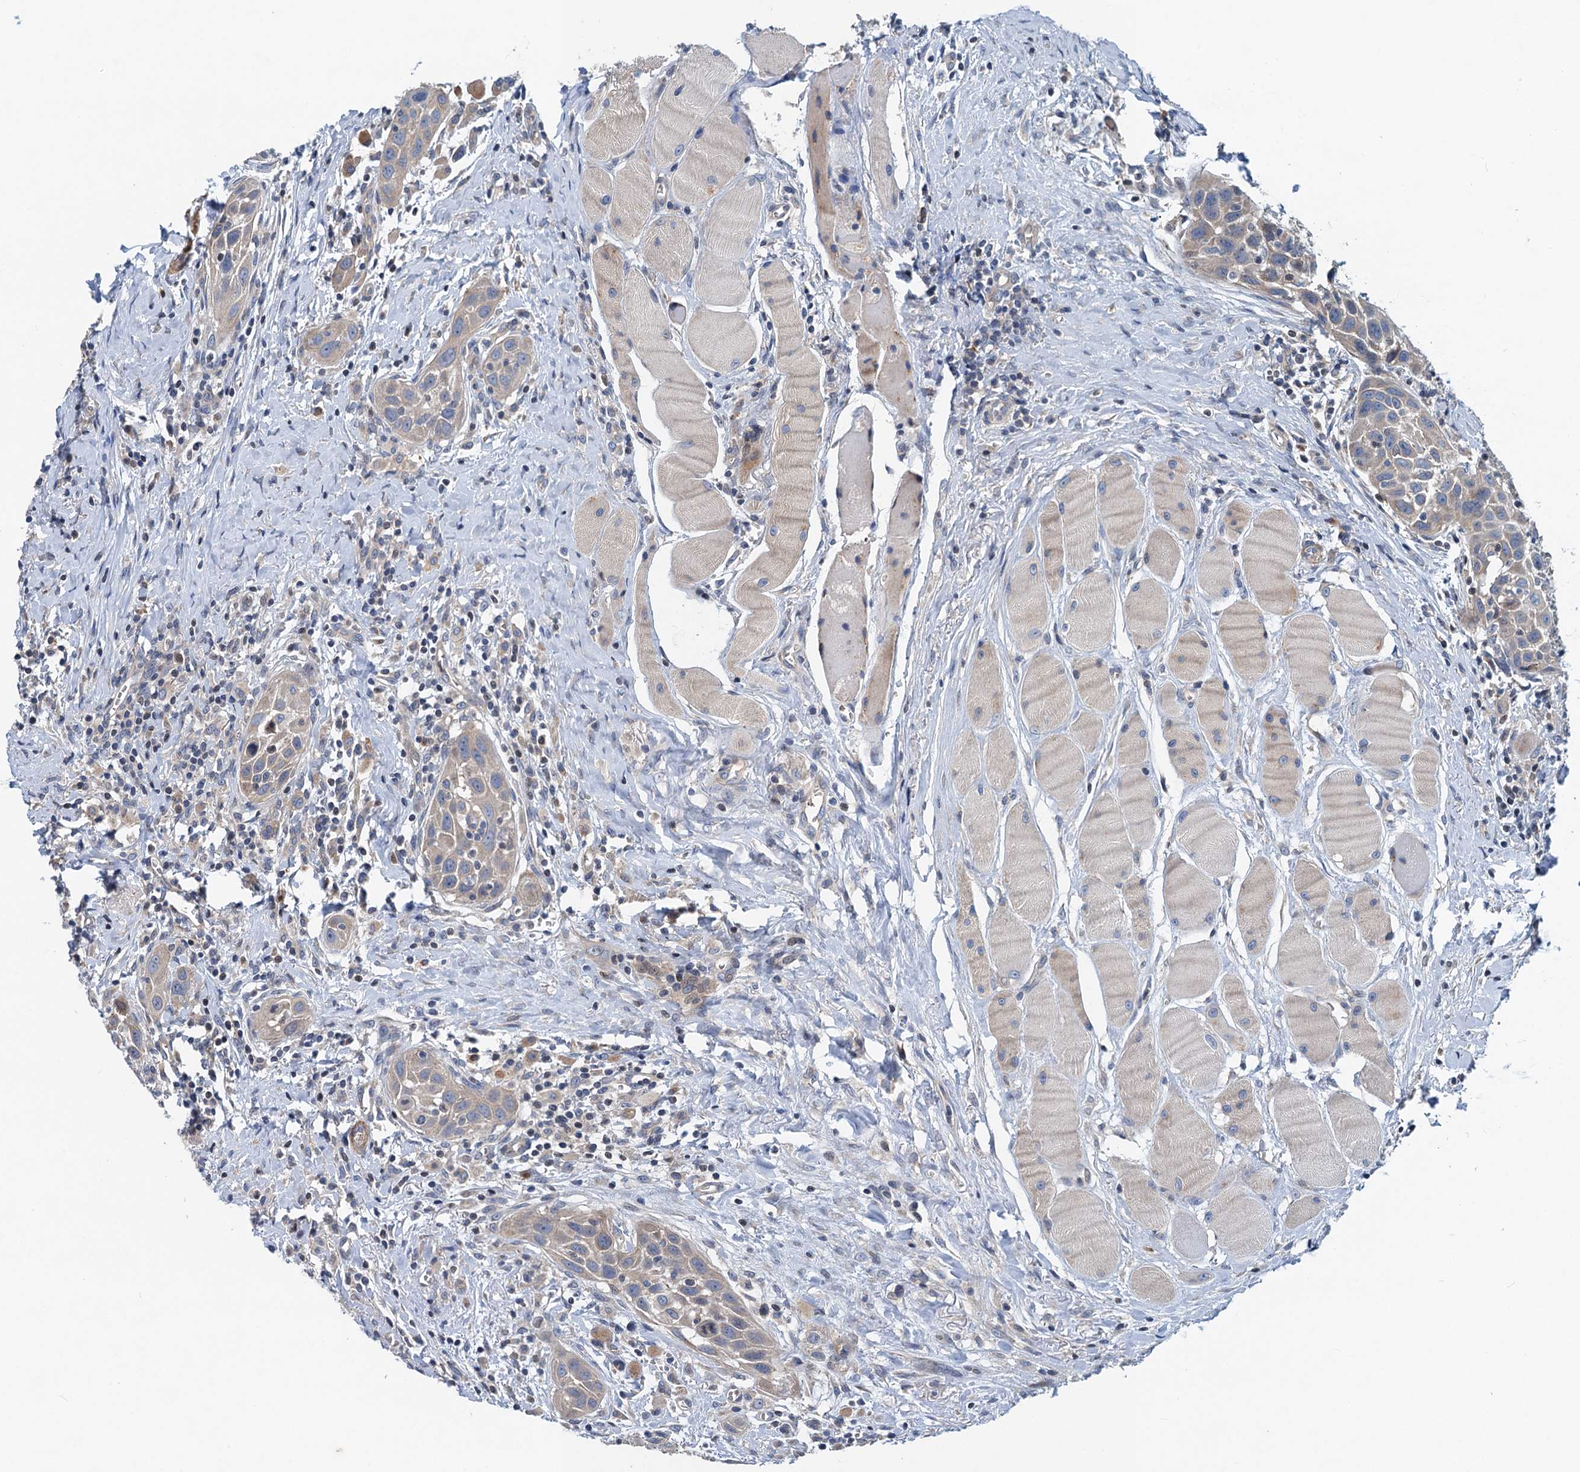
{"staining": {"intensity": "negative", "quantity": "none", "location": "none"}, "tissue": "head and neck cancer", "cell_type": "Tumor cells", "image_type": "cancer", "snomed": [{"axis": "morphology", "description": "Squamous cell carcinoma, NOS"}, {"axis": "topography", "description": "Oral tissue"}, {"axis": "topography", "description": "Head-Neck"}], "caption": "The photomicrograph reveals no significant staining in tumor cells of head and neck cancer.", "gene": "NBEA", "patient": {"sex": "female", "age": 50}}